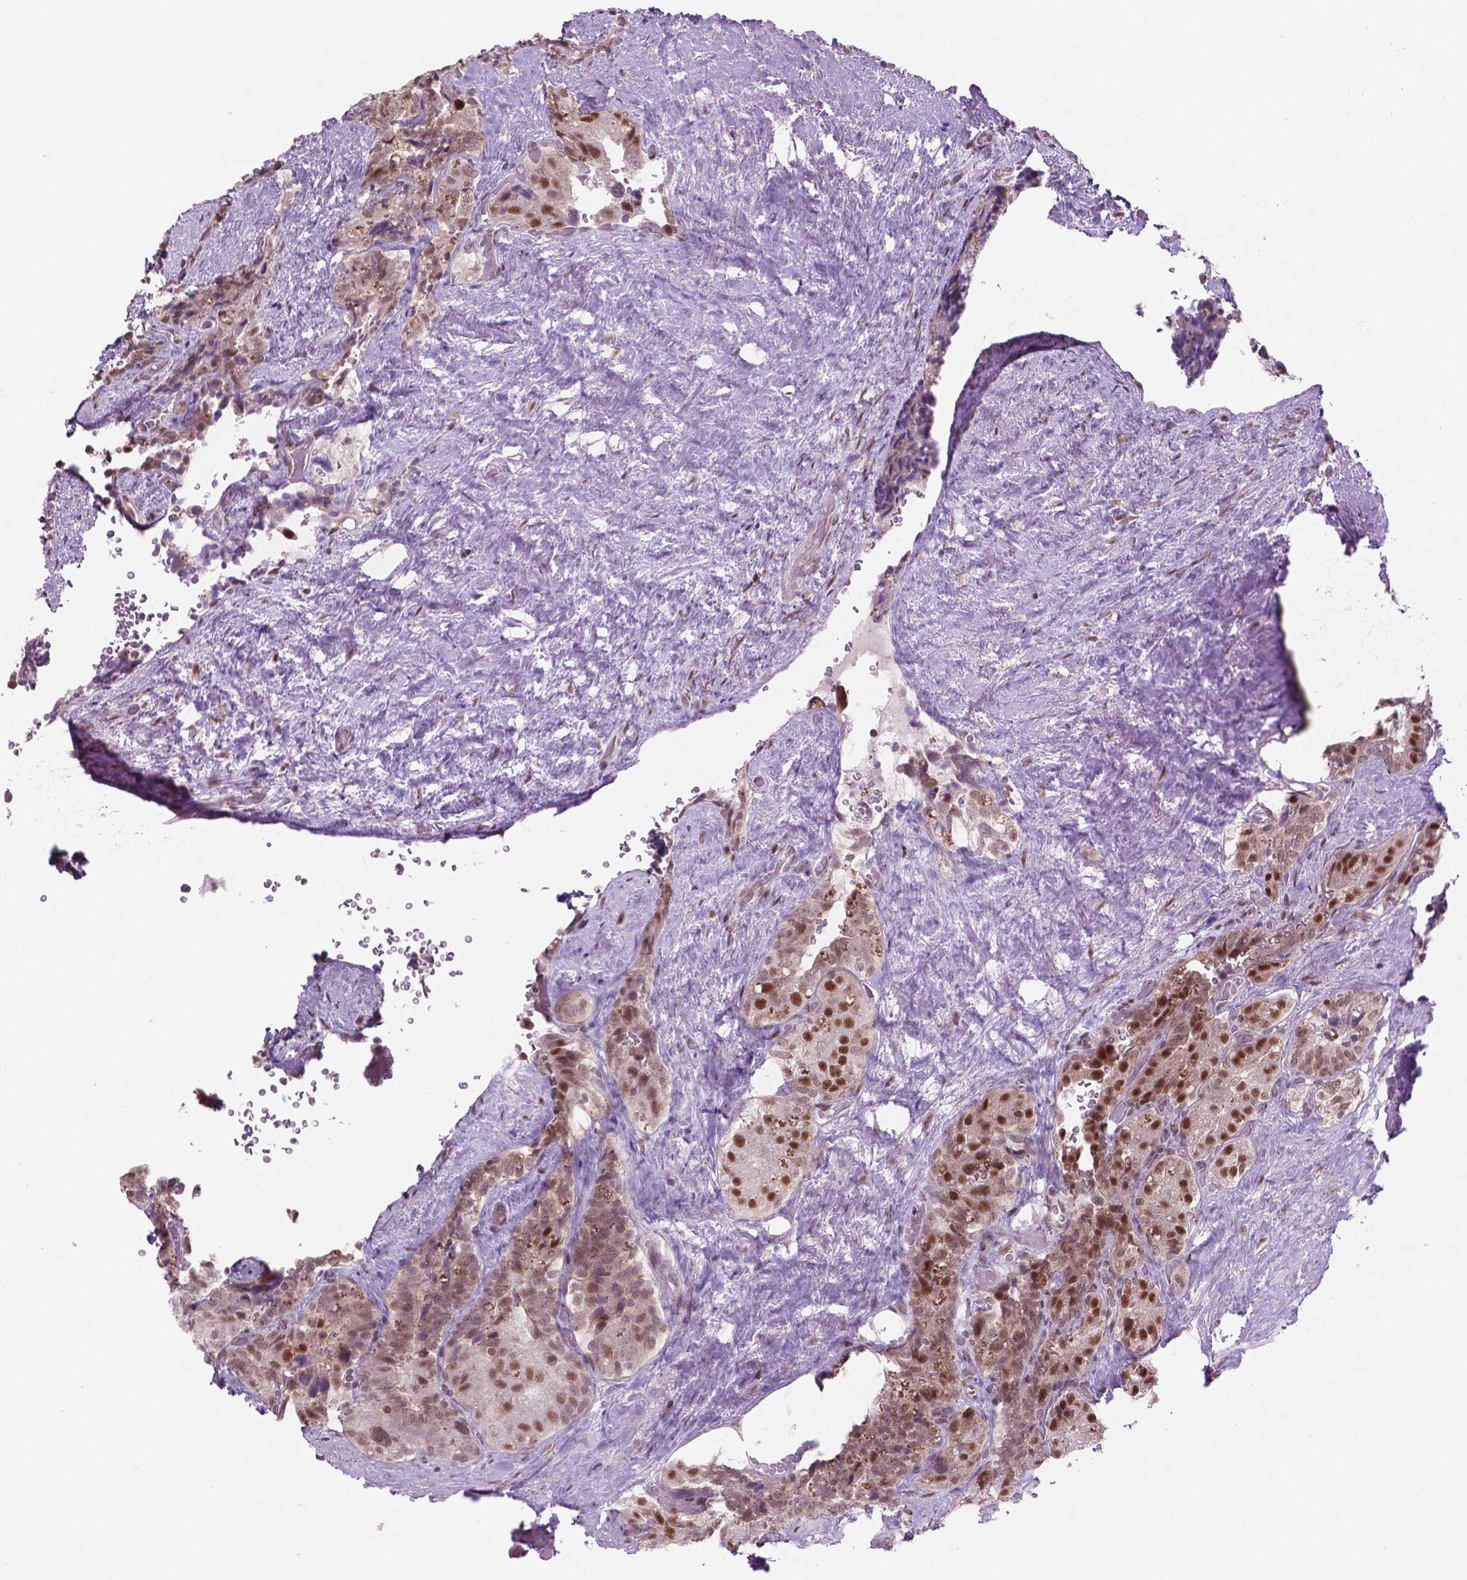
{"staining": {"intensity": "moderate", "quantity": ">75%", "location": "nuclear"}, "tissue": "seminal vesicle", "cell_type": "Glandular cells", "image_type": "normal", "snomed": [{"axis": "morphology", "description": "Normal tissue, NOS"}, {"axis": "topography", "description": "Seminal veicle"}], "caption": "Brown immunohistochemical staining in unremarkable seminal vesicle reveals moderate nuclear staining in about >75% of glandular cells. (DAB (3,3'-diaminobenzidine) IHC with brightfield microscopy, high magnification).", "gene": "PHAX", "patient": {"sex": "male", "age": 69}}